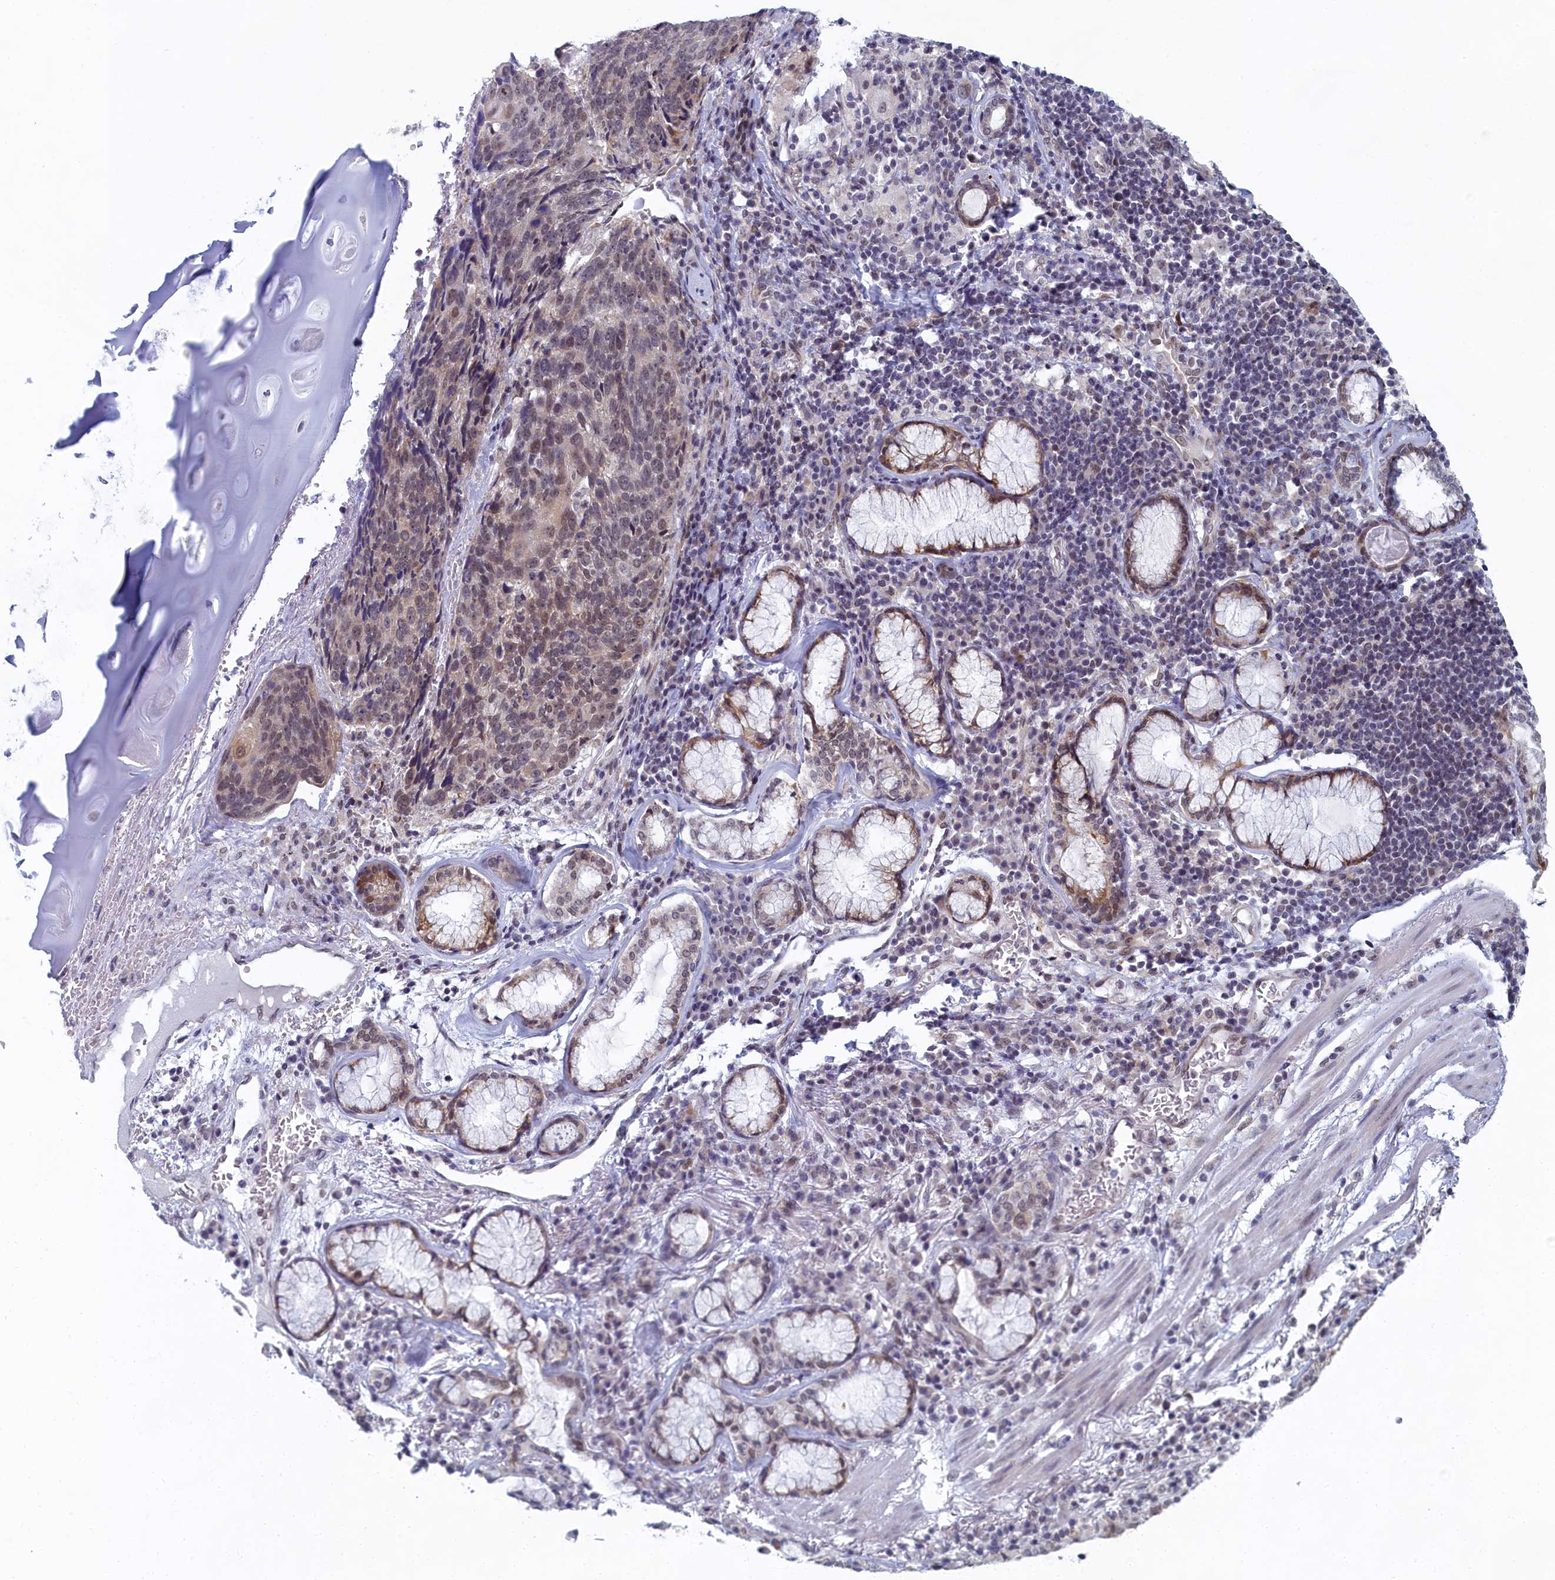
{"staining": {"intensity": "weak", "quantity": "<25%", "location": "cytoplasmic/membranous"}, "tissue": "lung cancer", "cell_type": "Tumor cells", "image_type": "cancer", "snomed": [{"axis": "morphology", "description": "Squamous cell carcinoma, NOS"}, {"axis": "topography", "description": "Lung"}], "caption": "The histopathology image displays no significant staining in tumor cells of squamous cell carcinoma (lung).", "gene": "DNAJC17", "patient": {"sex": "male", "age": 66}}